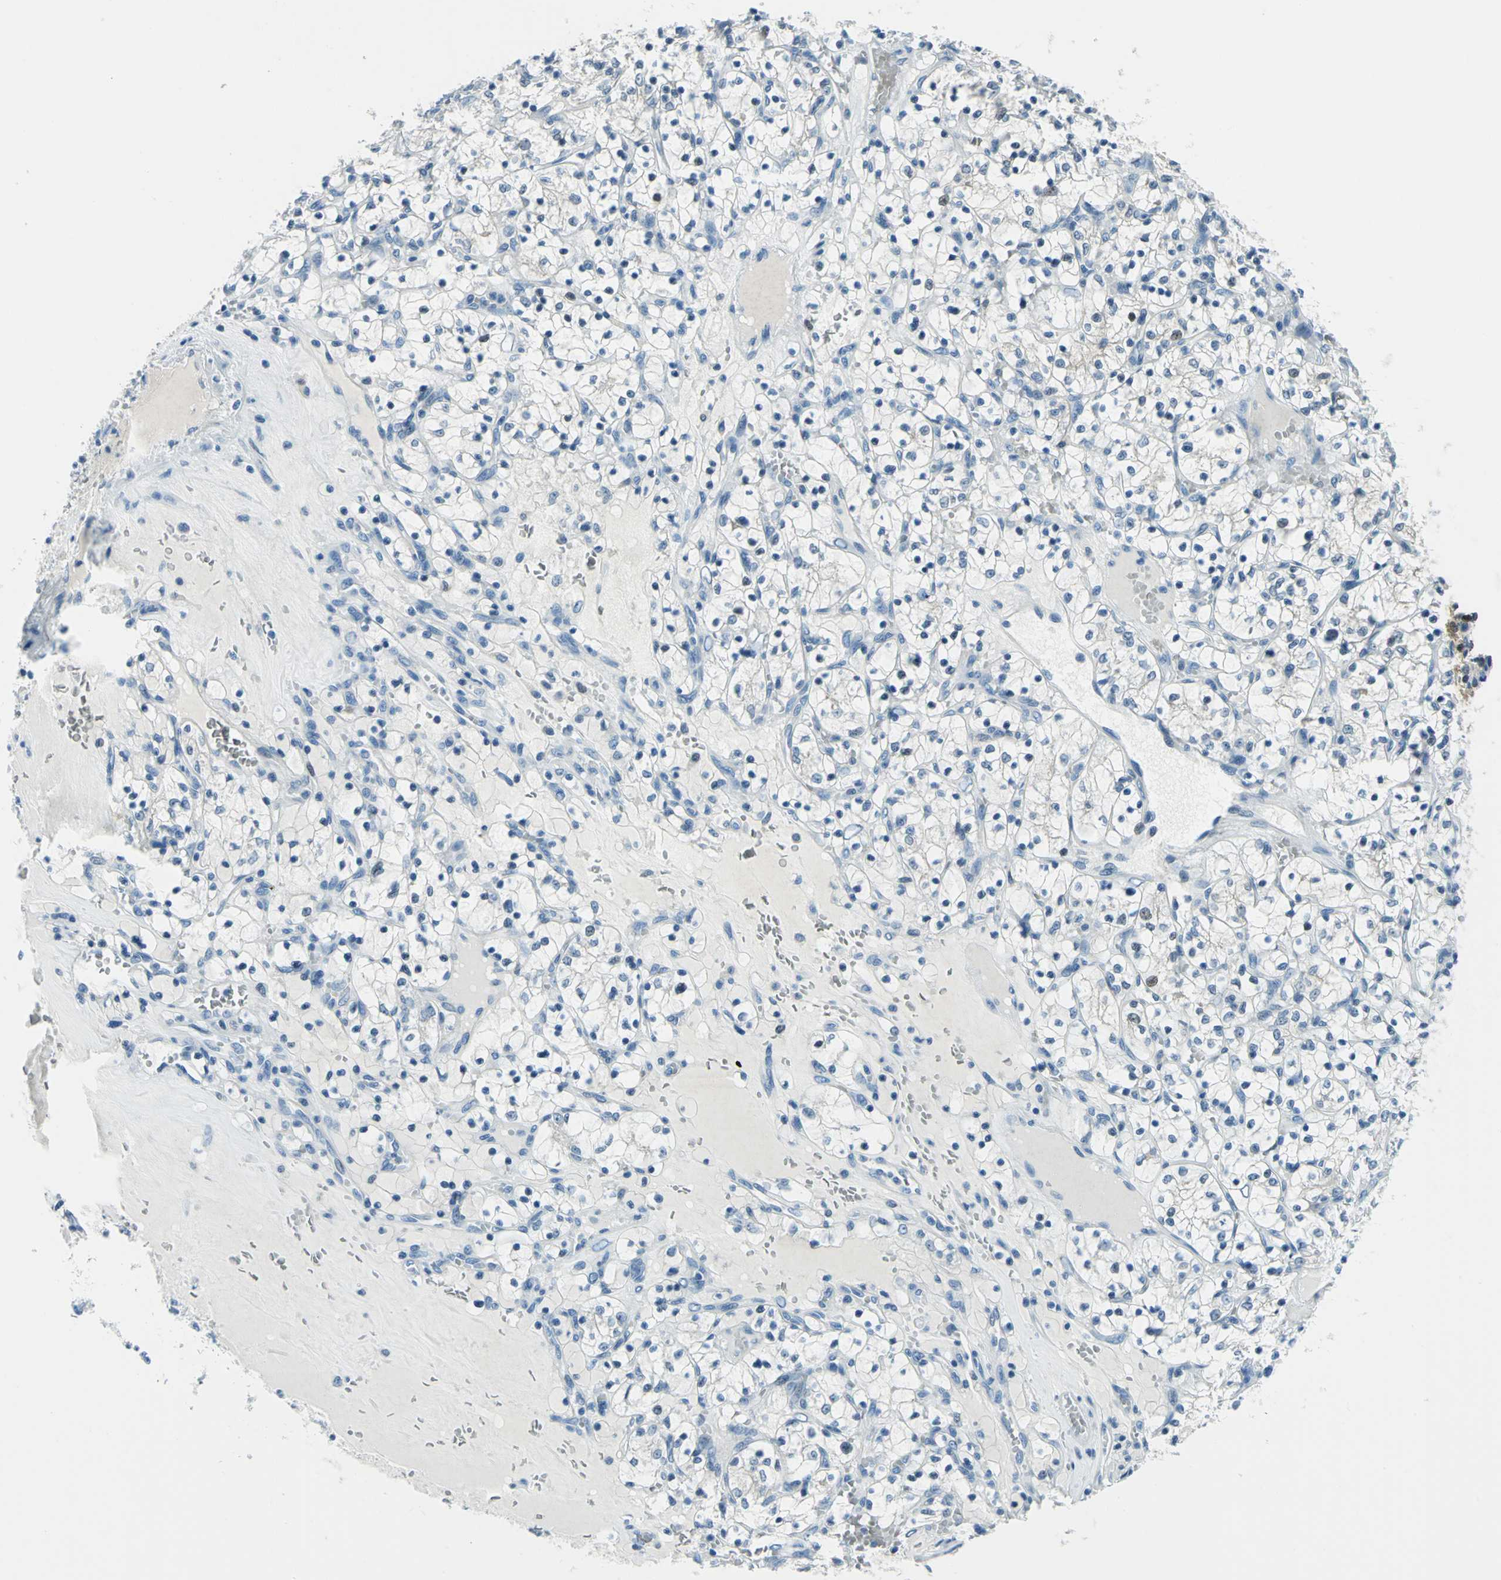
{"staining": {"intensity": "negative", "quantity": "none", "location": "none"}, "tissue": "renal cancer", "cell_type": "Tumor cells", "image_type": "cancer", "snomed": [{"axis": "morphology", "description": "Adenocarcinoma, NOS"}, {"axis": "topography", "description": "Kidney"}], "caption": "Tumor cells show no significant protein staining in adenocarcinoma (renal).", "gene": "AKR1A1", "patient": {"sex": "female", "age": 69}}